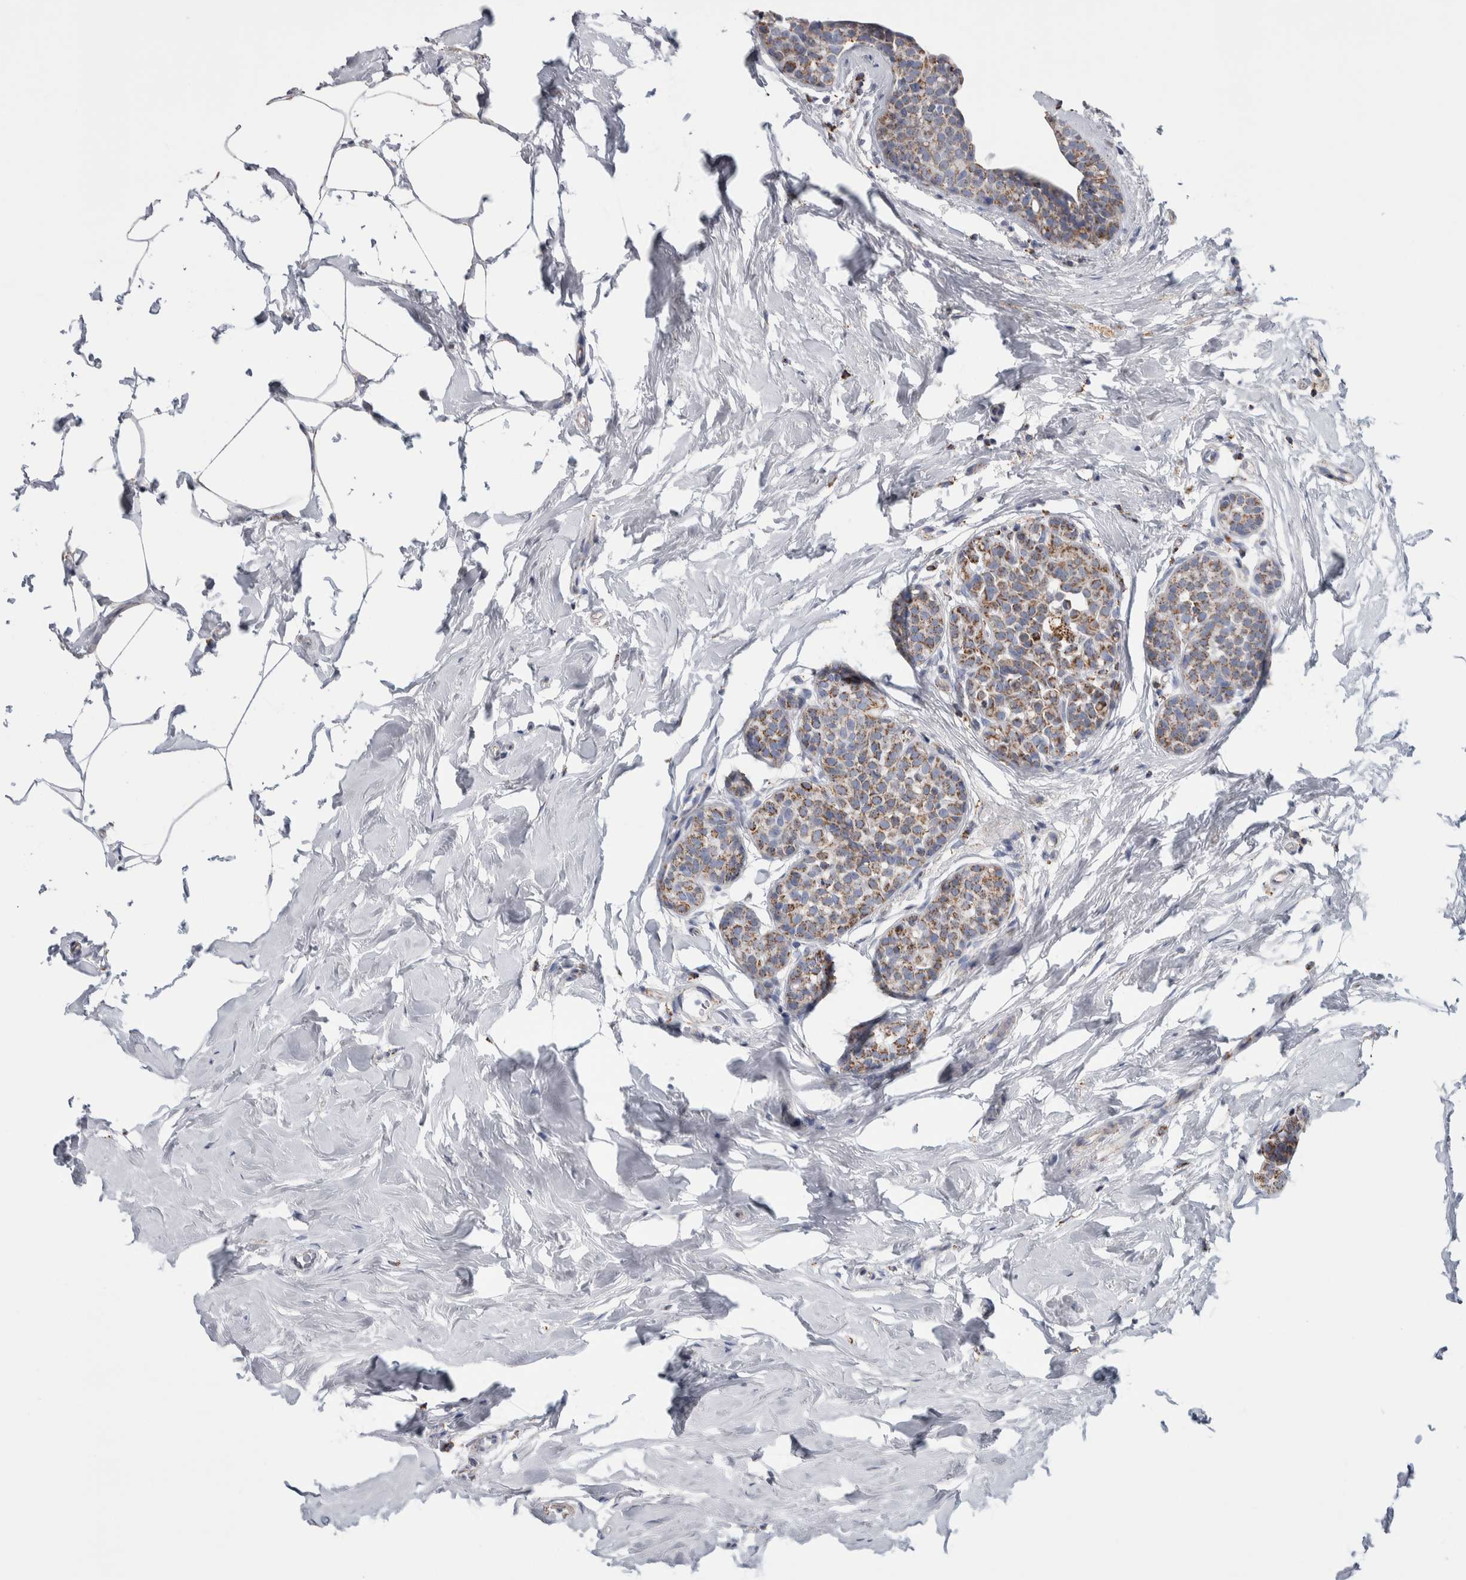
{"staining": {"intensity": "moderate", "quantity": ">75%", "location": "cytoplasmic/membranous"}, "tissue": "breast cancer", "cell_type": "Tumor cells", "image_type": "cancer", "snomed": [{"axis": "morphology", "description": "Duct carcinoma"}, {"axis": "topography", "description": "Breast"}], "caption": "Breast intraductal carcinoma stained for a protein (brown) shows moderate cytoplasmic/membranous positive staining in about >75% of tumor cells.", "gene": "ETFA", "patient": {"sex": "female", "age": 55}}